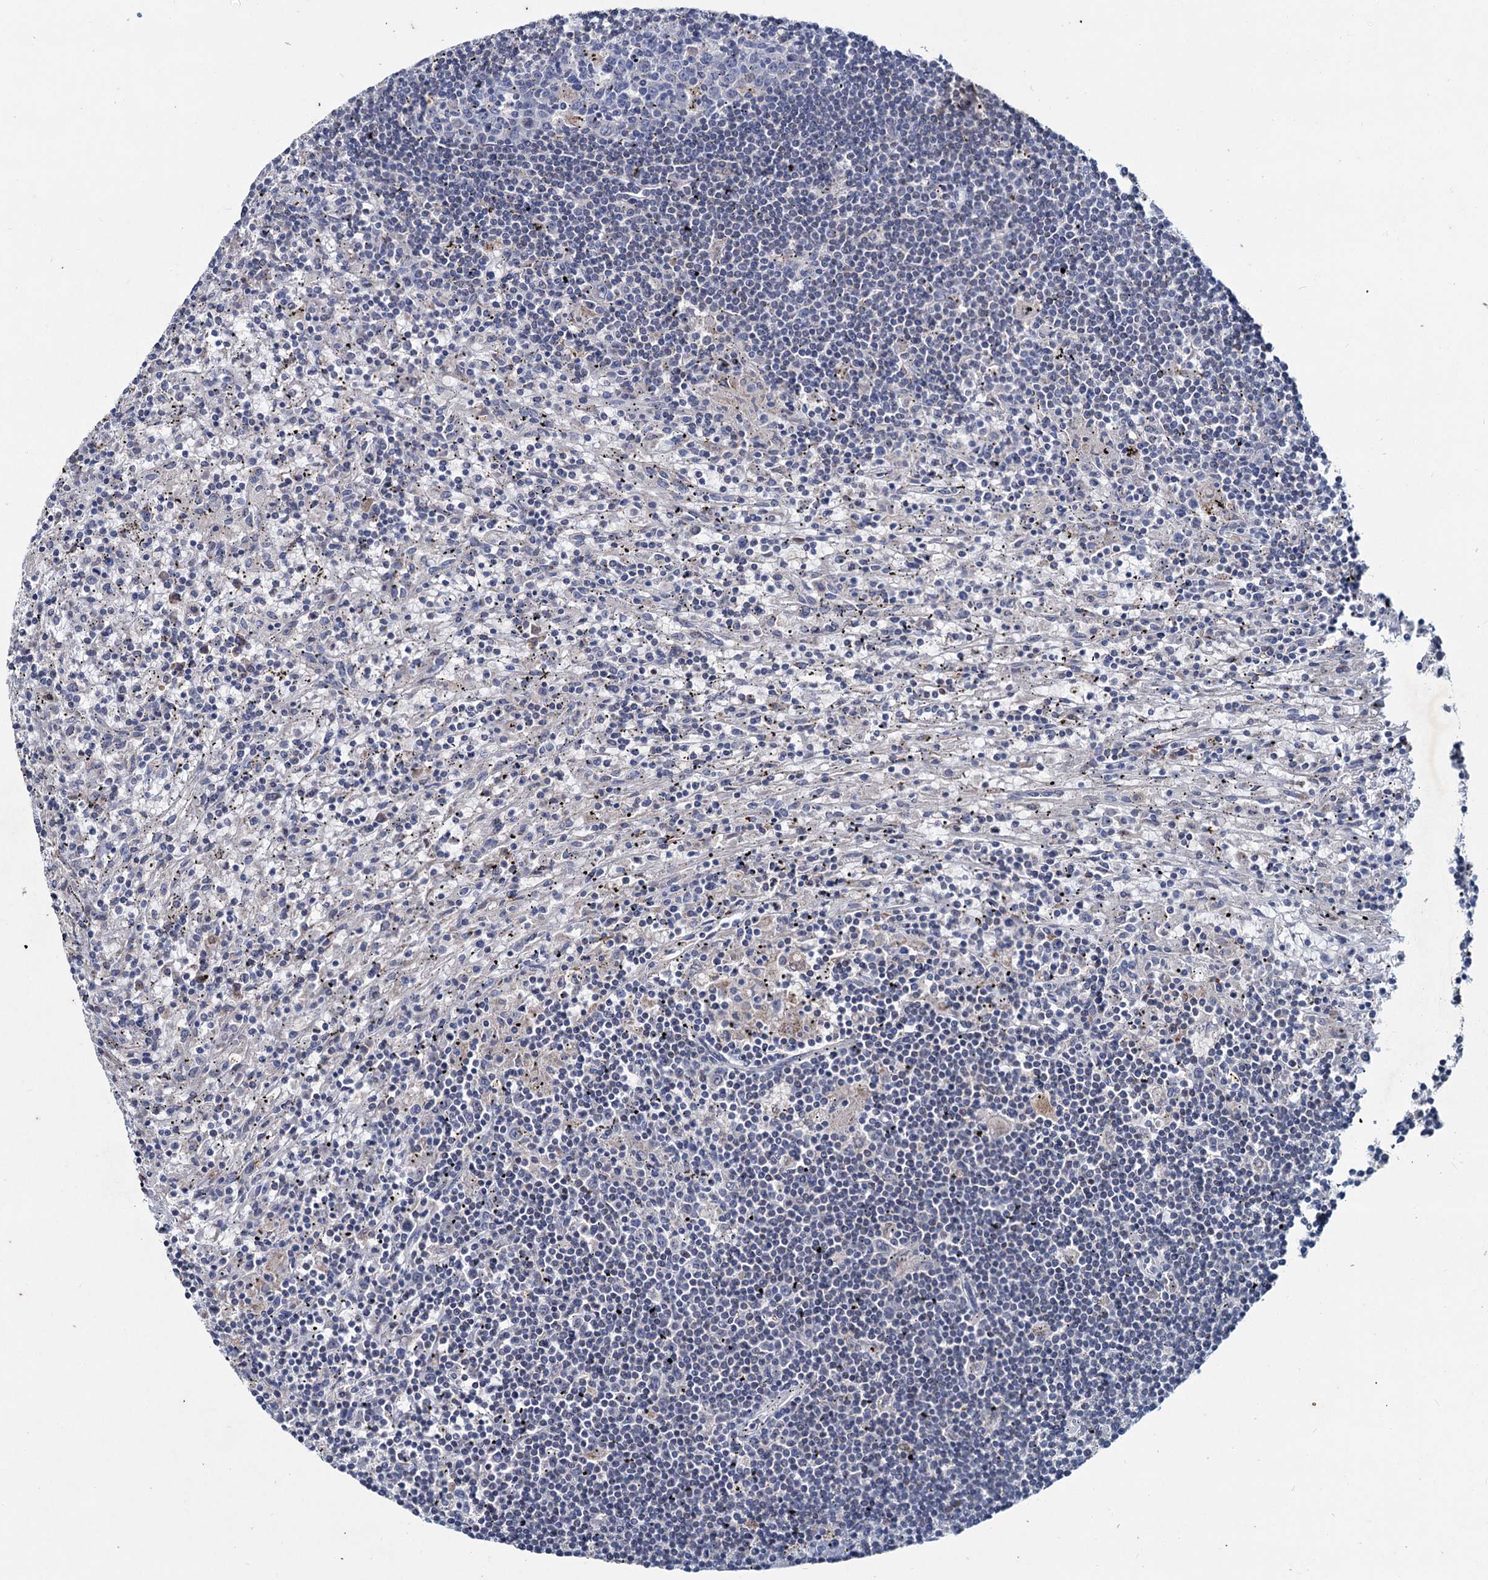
{"staining": {"intensity": "negative", "quantity": "none", "location": "none"}, "tissue": "lymphoma", "cell_type": "Tumor cells", "image_type": "cancer", "snomed": [{"axis": "morphology", "description": "Malignant lymphoma, non-Hodgkin's type, Low grade"}, {"axis": "topography", "description": "Spleen"}], "caption": "This is an immunohistochemistry image of human lymphoma. There is no expression in tumor cells.", "gene": "TMX2", "patient": {"sex": "male", "age": 76}}